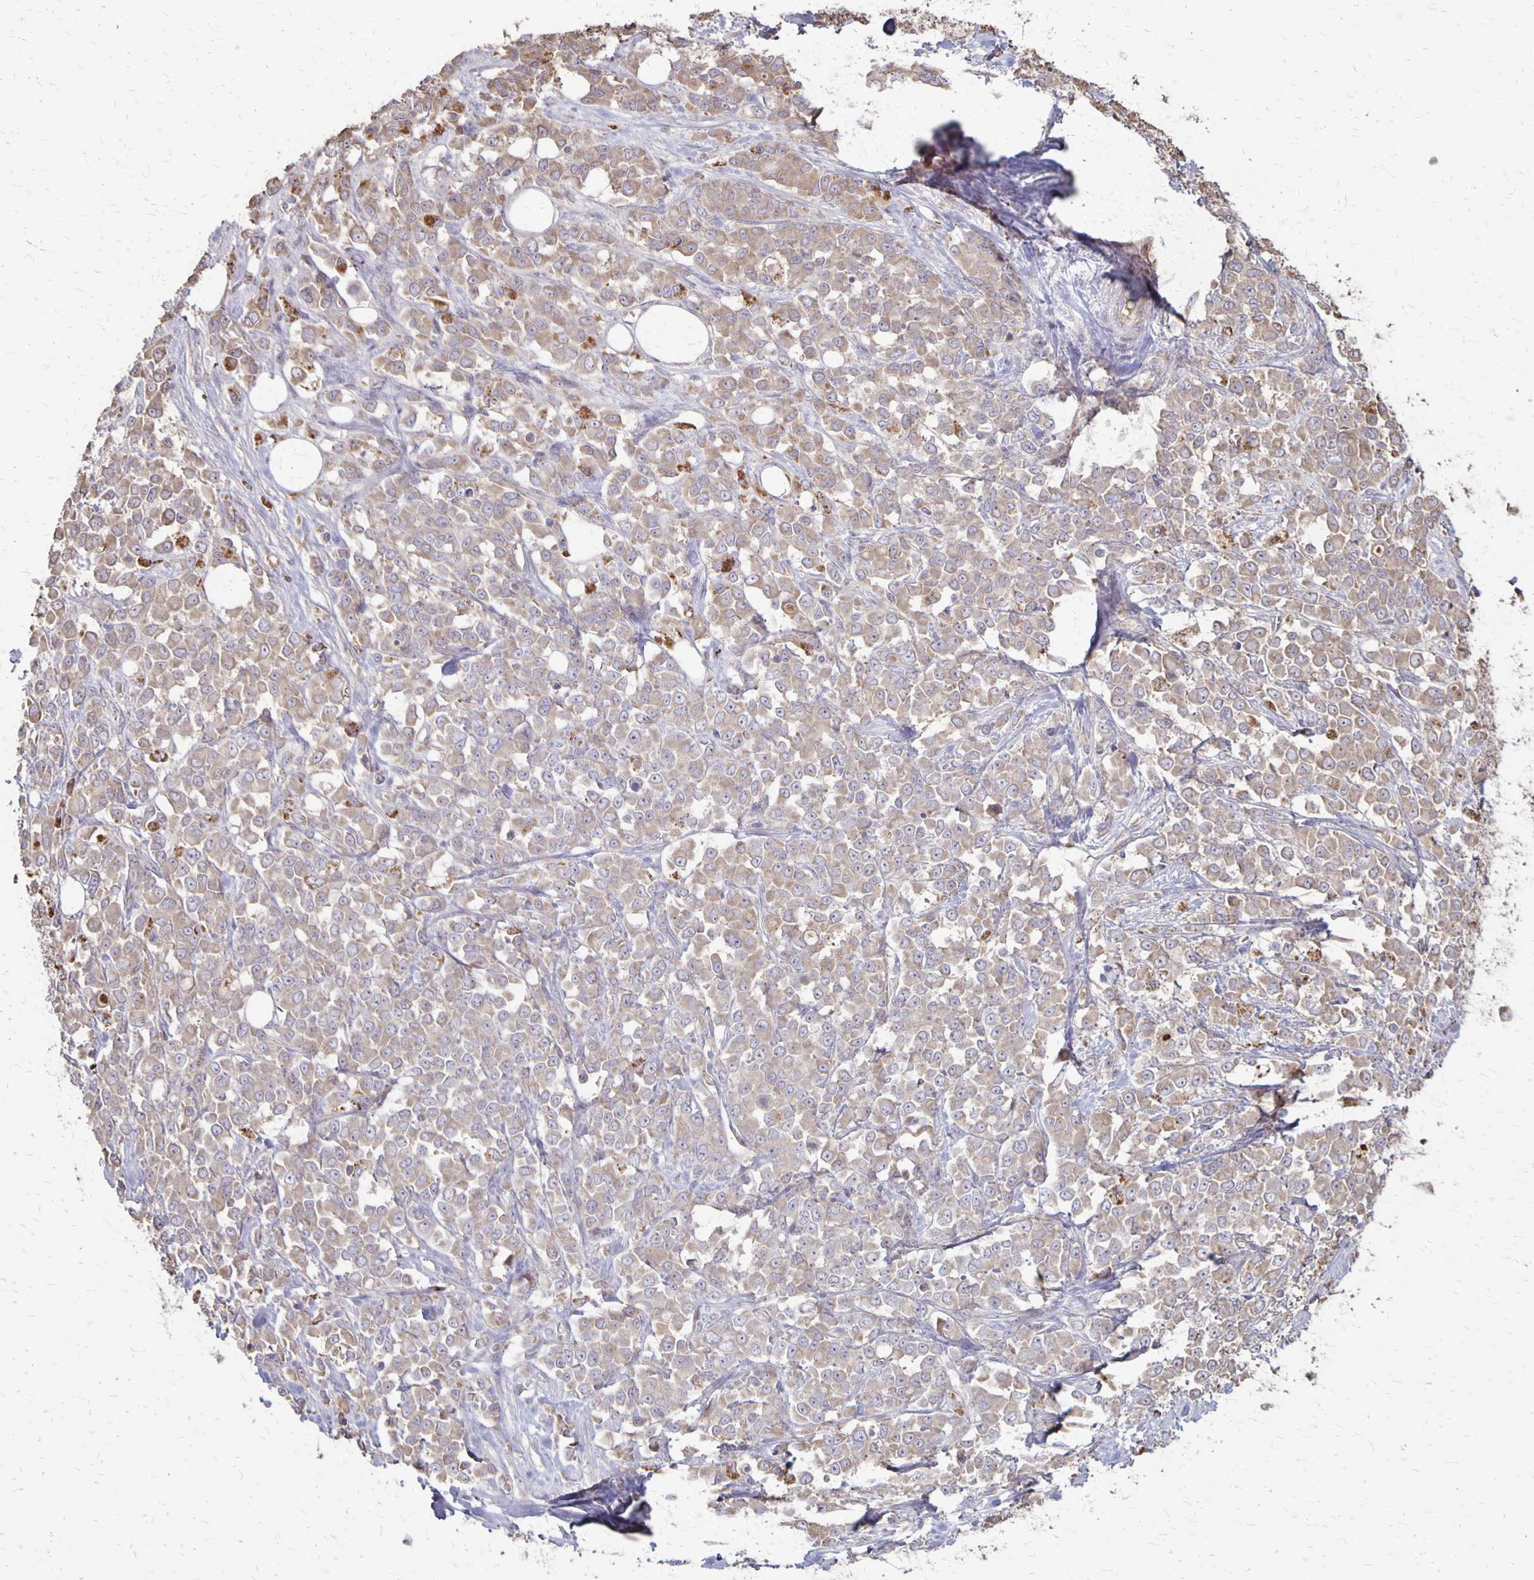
{"staining": {"intensity": "weak", "quantity": ">75%", "location": "cytoplasmic/membranous"}, "tissue": "stomach cancer", "cell_type": "Tumor cells", "image_type": "cancer", "snomed": [{"axis": "morphology", "description": "Adenocarcinoma, NOS"}, {"axis": "topography", "description": "Stomach"}], "caption": "Immunohistochemistry histopathology image of neoplastic tissue: stomach cancer stained using immunohistochemistry reveals low levels of weak protein expression localized specifically in the cytoplasmic/membranous of tumor cells, appearing as a cytoplasmic/membranous brown color.", "gene": "PROM2", "patient": {"sex": "female", "age": 76}}